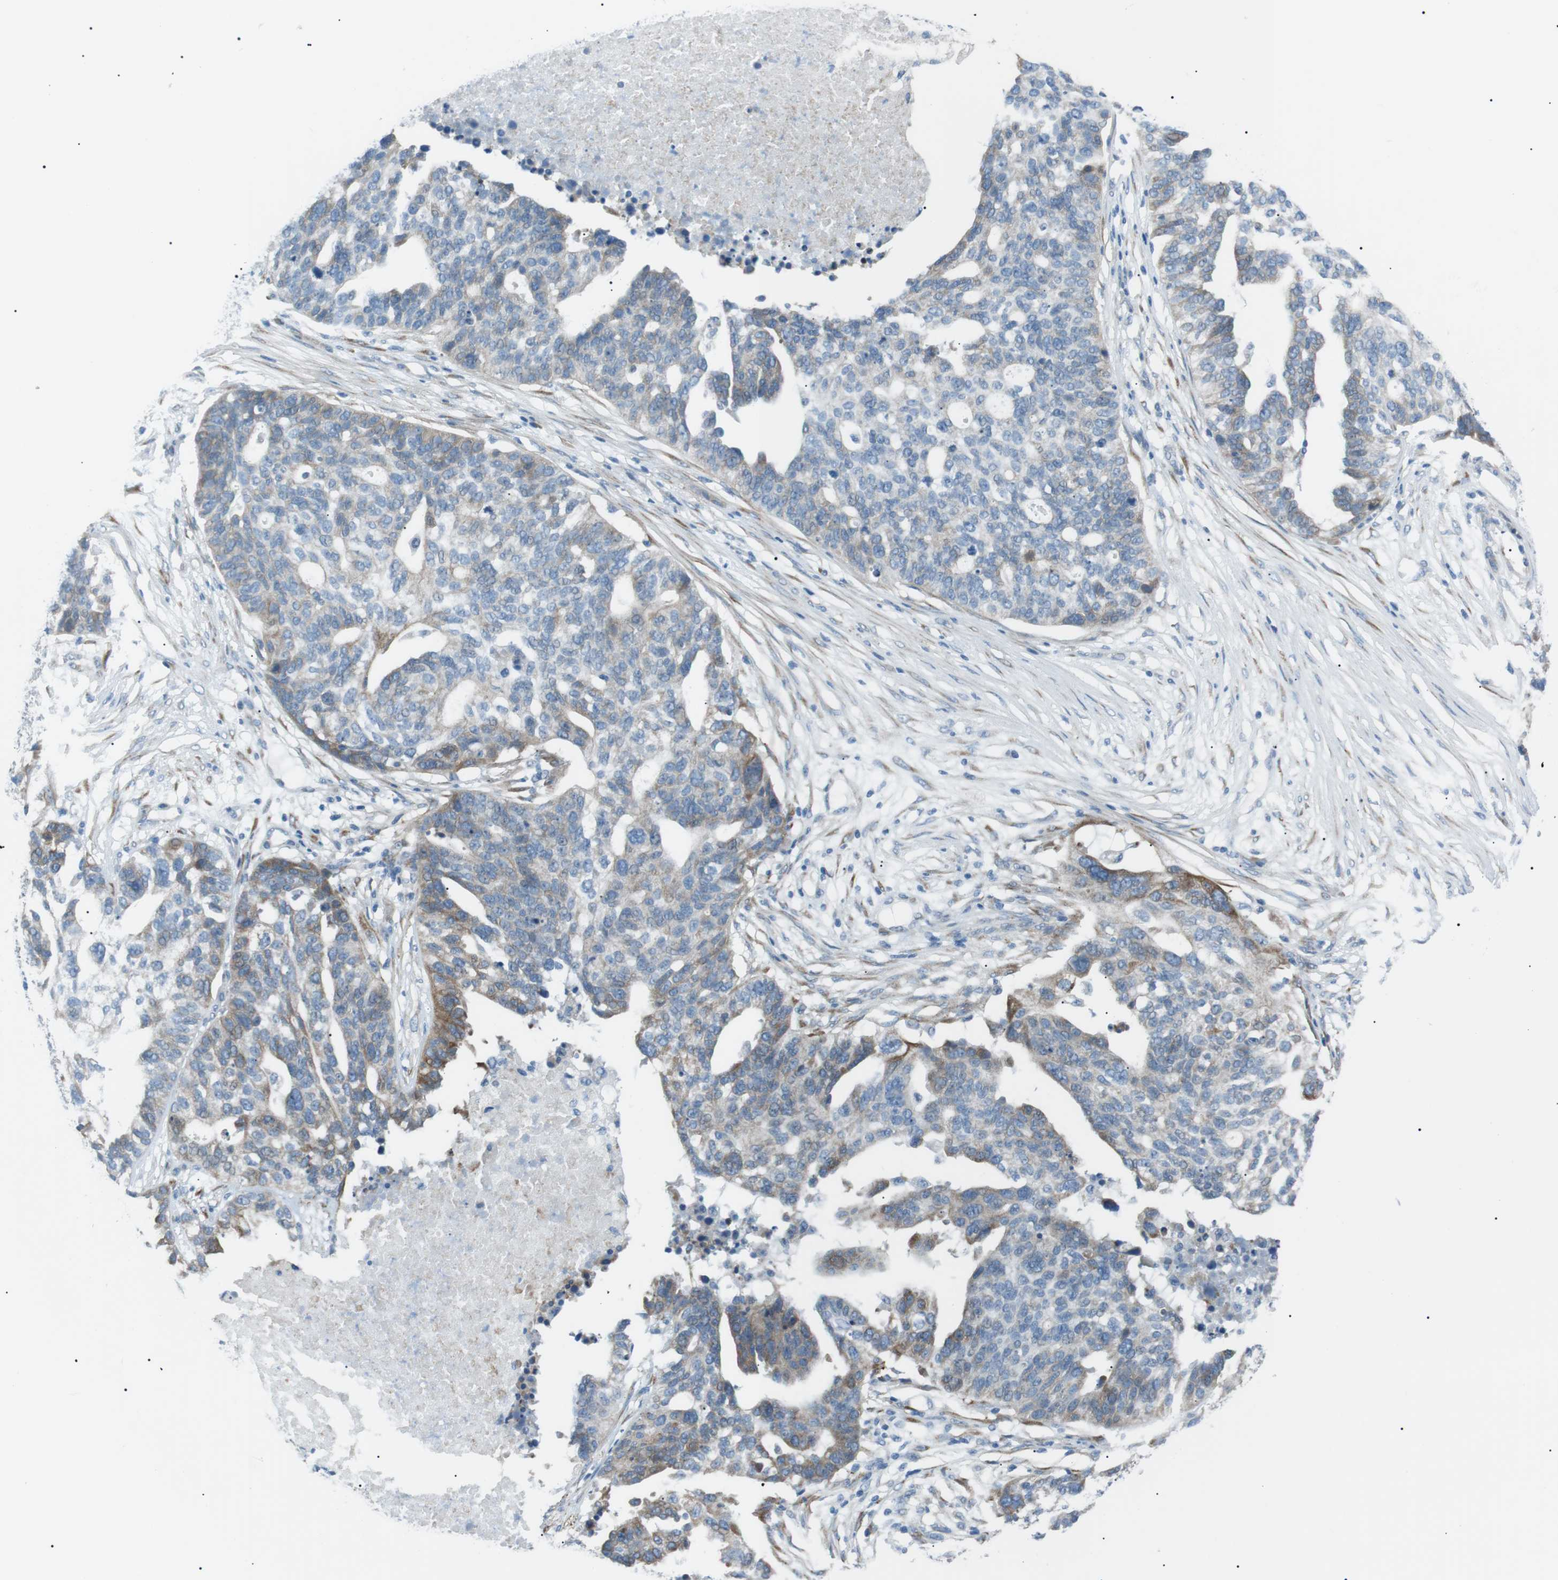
{"staining": {"intensity": "moderate", "quantity": "<25%", "location": "cytoplasmic/membranous"}, "tissue": "ovarian cancer", "cell_type": "Tumor cells", "image_type": "cancer", "snomed": [{"axis": "morphology", "description": "Cystadenocarcinoma, serous, NOS"}, {"axis": "topography", "description": "Ovary"}], "caption": "The histopathology image shows a brown stain indicating the presence of a protein in the cytoplasmic/membranous of tumor cells in ovarian serous cystadenocarcinoma.", "gene": "MTARC2", "patient": {"sex": "female", "age": 59}}